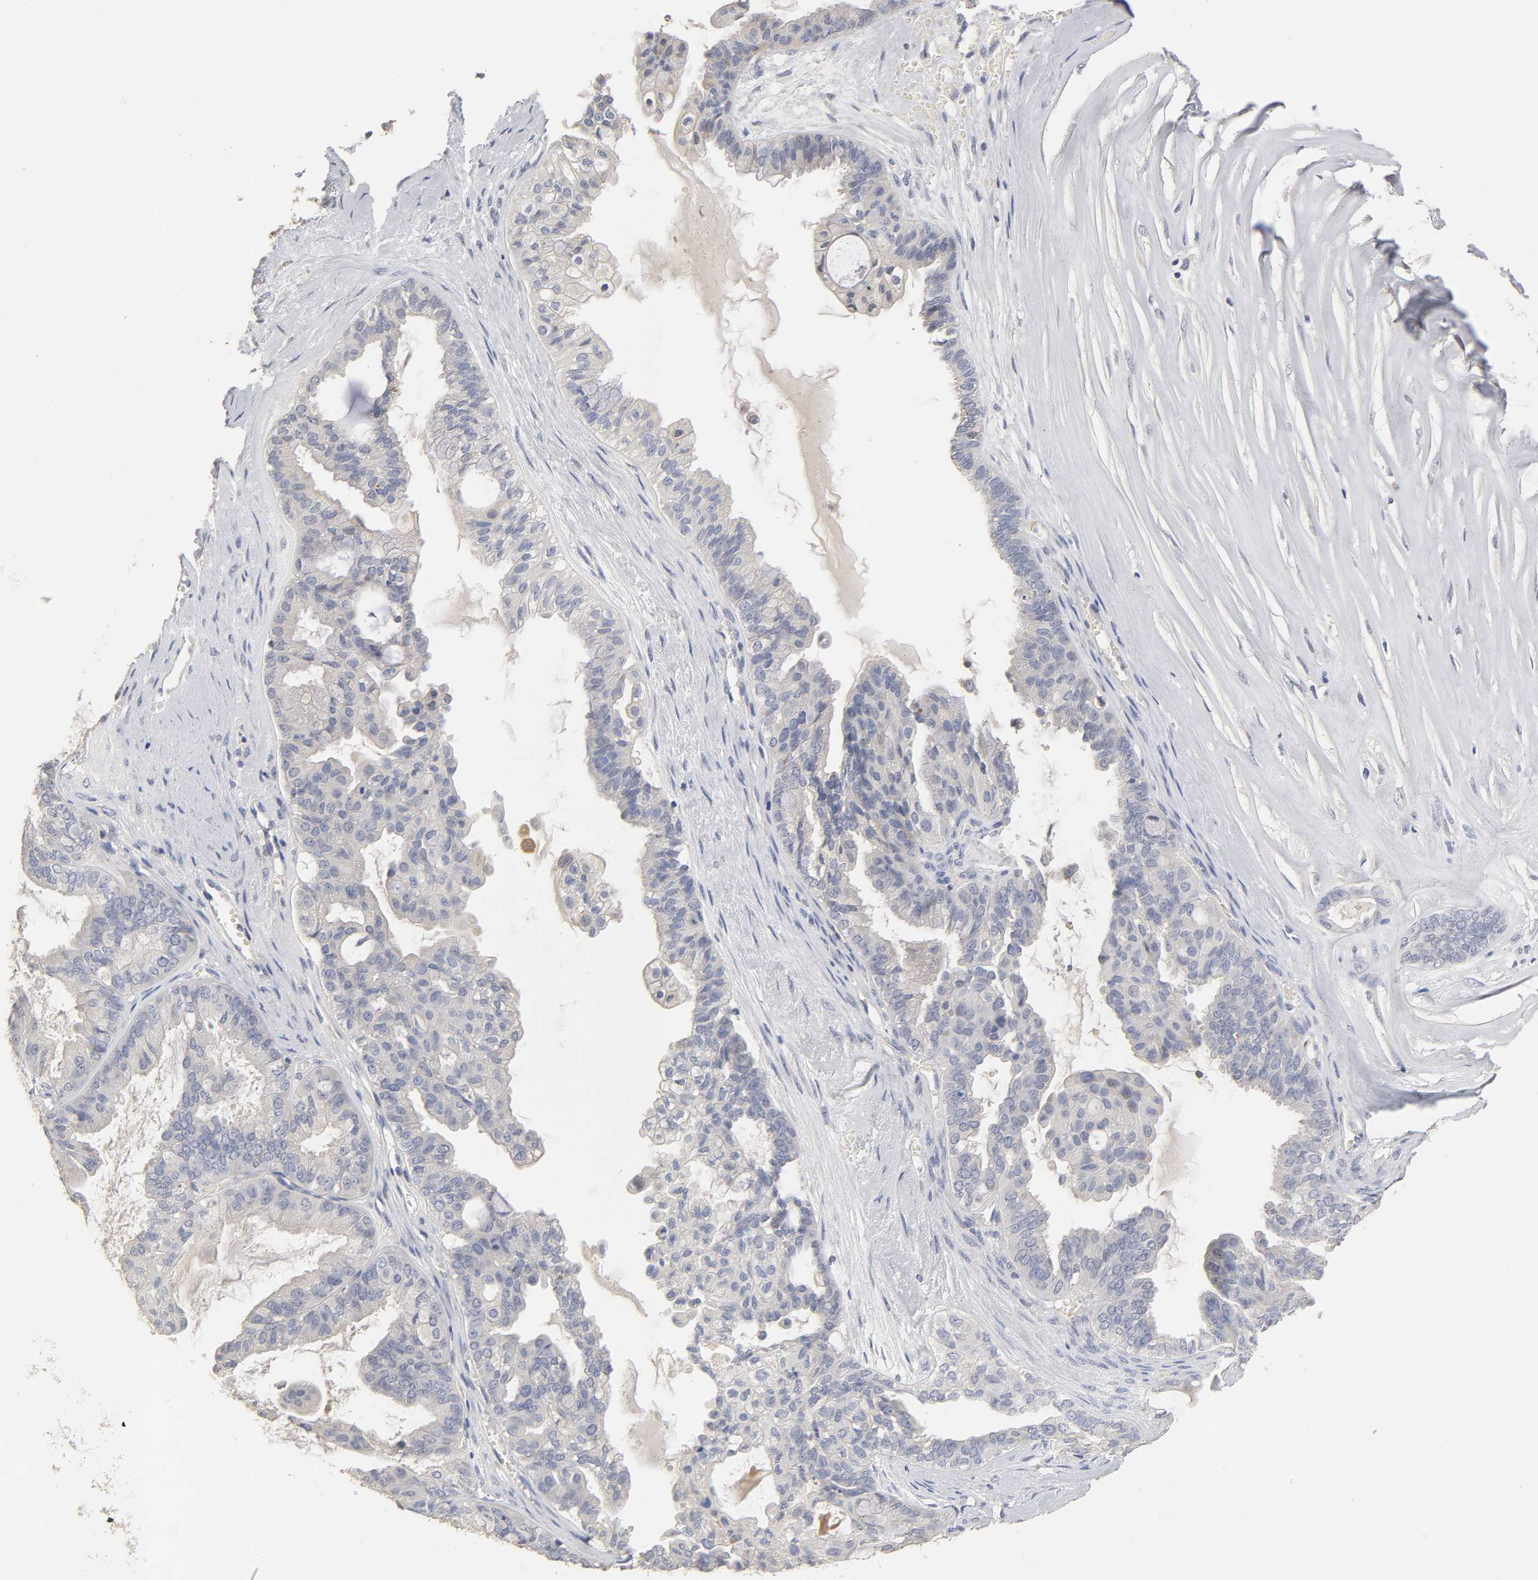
{"staining": {"intensity": "negative", "quantity": "none", "location": "none"}, "tissue": "ovarian cancer", "cell_type": "Tumor cells", "image_type": "cancer", "snomed": [{"axis": "morphology", "description": "Carcinoma, NOS"}, {"axis": "morphology", "description": "Carcinoma, endometroid"}, {"axis": "topography", "description": "Ovary"}], "caption": "An image of human ovarian cancer is negative for staining in tumor cells. The staining was performed using DAB to visualize the protein expression in brown, while the nuclei were stained in blue with hematoxylin (Magnification: 20x).", "gene": "OVOL1", "patient": {"sex": "female", "age": 50}}